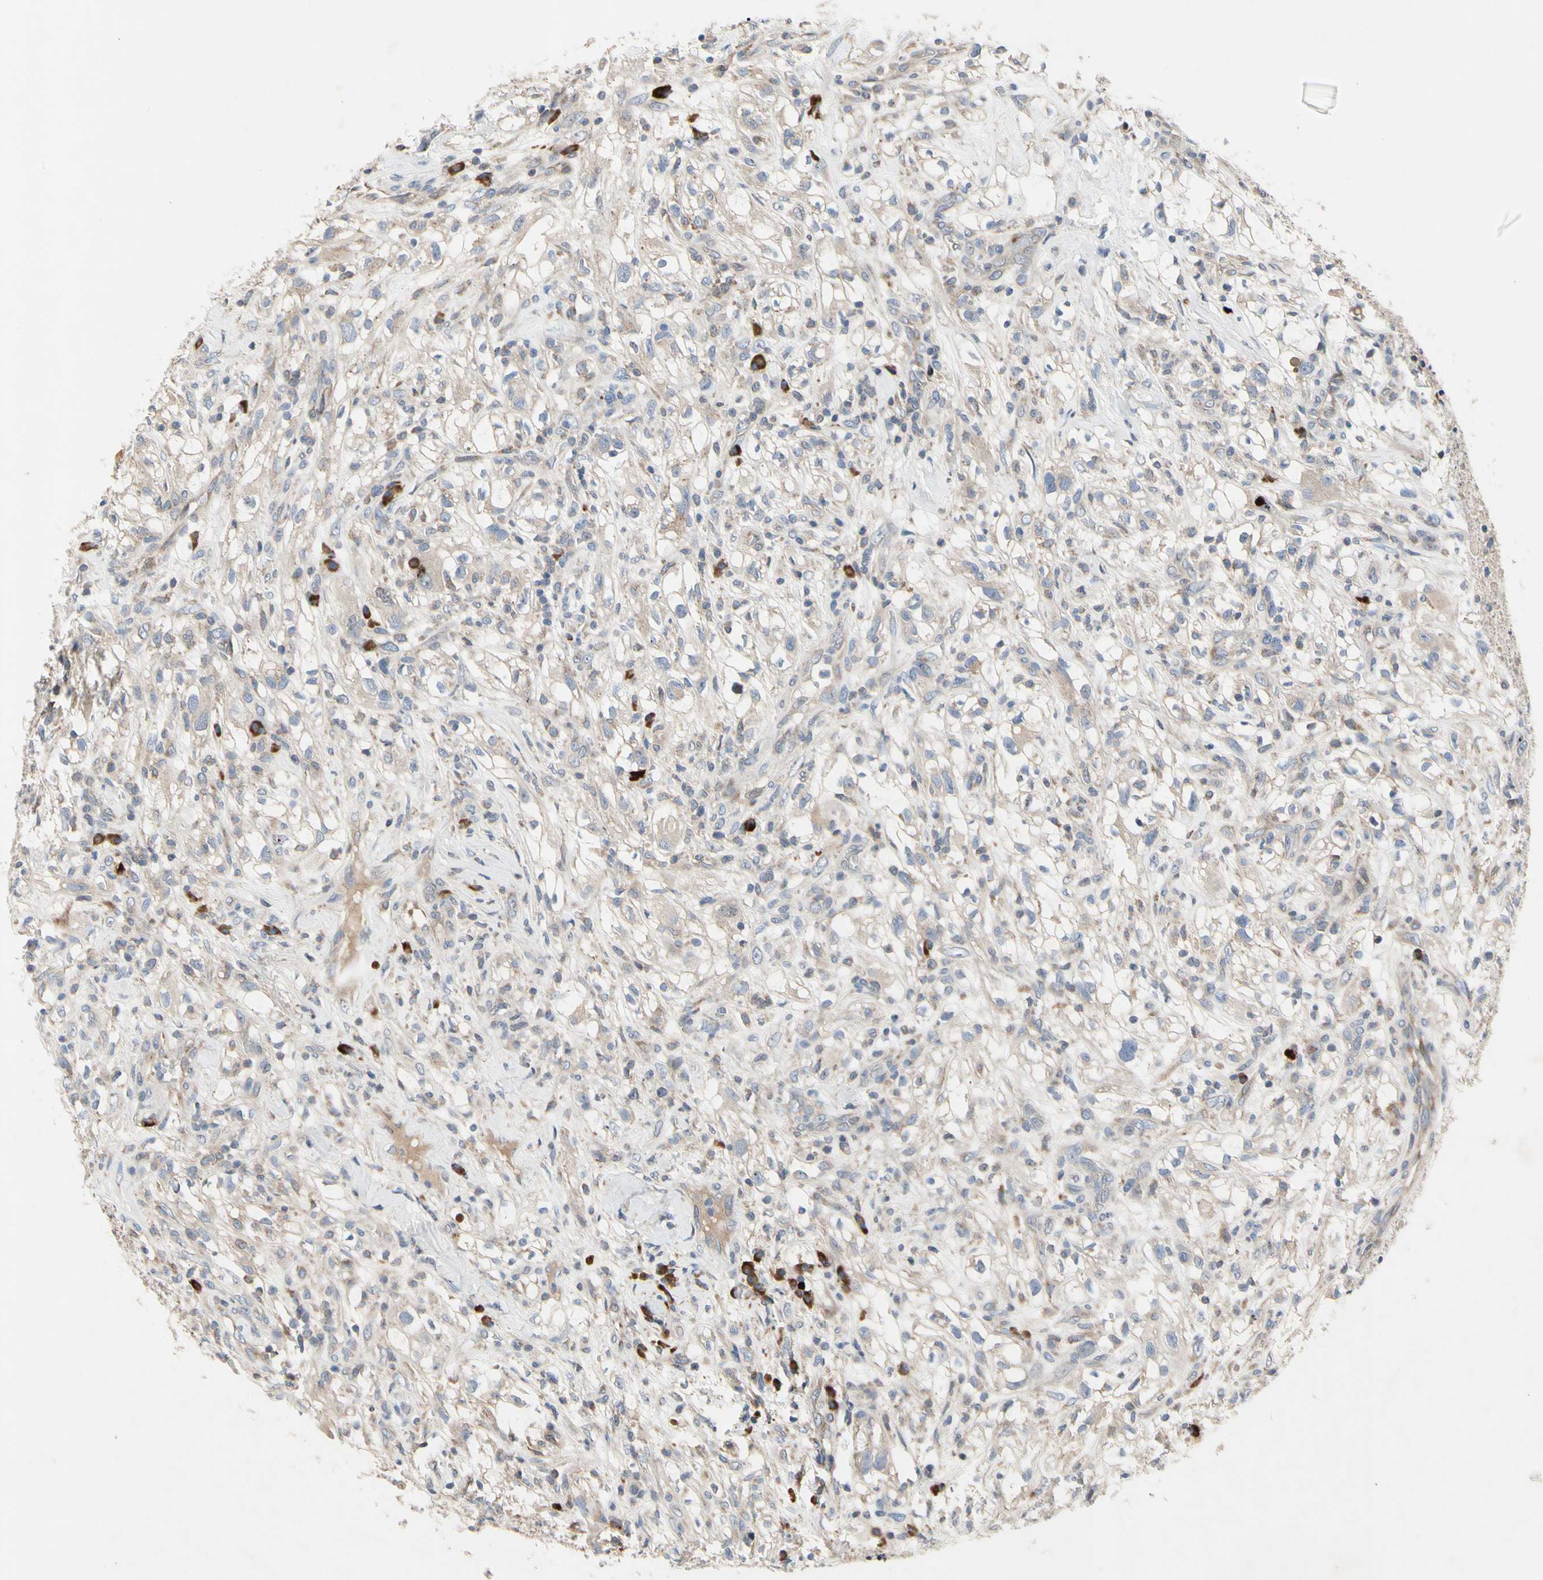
{"staining": {"intensity": "weak", "quantity": ">75%", "location": "cytoplasmic/membranous"}, "tissue": "renal cancer", "cell_type": "Tumor cells", "image_type": "cancer", "snomed": [{"axis": "morphology", "description": "Adenocarcinoma, NOS"}, {"axis": "topography", "description": "Kidney"}], "caption": "A micrograph of human renal cancer (adenocarcinoma) stained for a protein exhibits weak cytoplasmic/membranous brown staining in tumor cells. The staining was performed using DAB (3,3'-diaminobenzidine) to visualize the protein expression in brown, while the nuclei were stained in blue with hematoxylin (Magnification: 20x).", "gene": "MMEL1", "patient": {"sex": "female", "age": 60}}